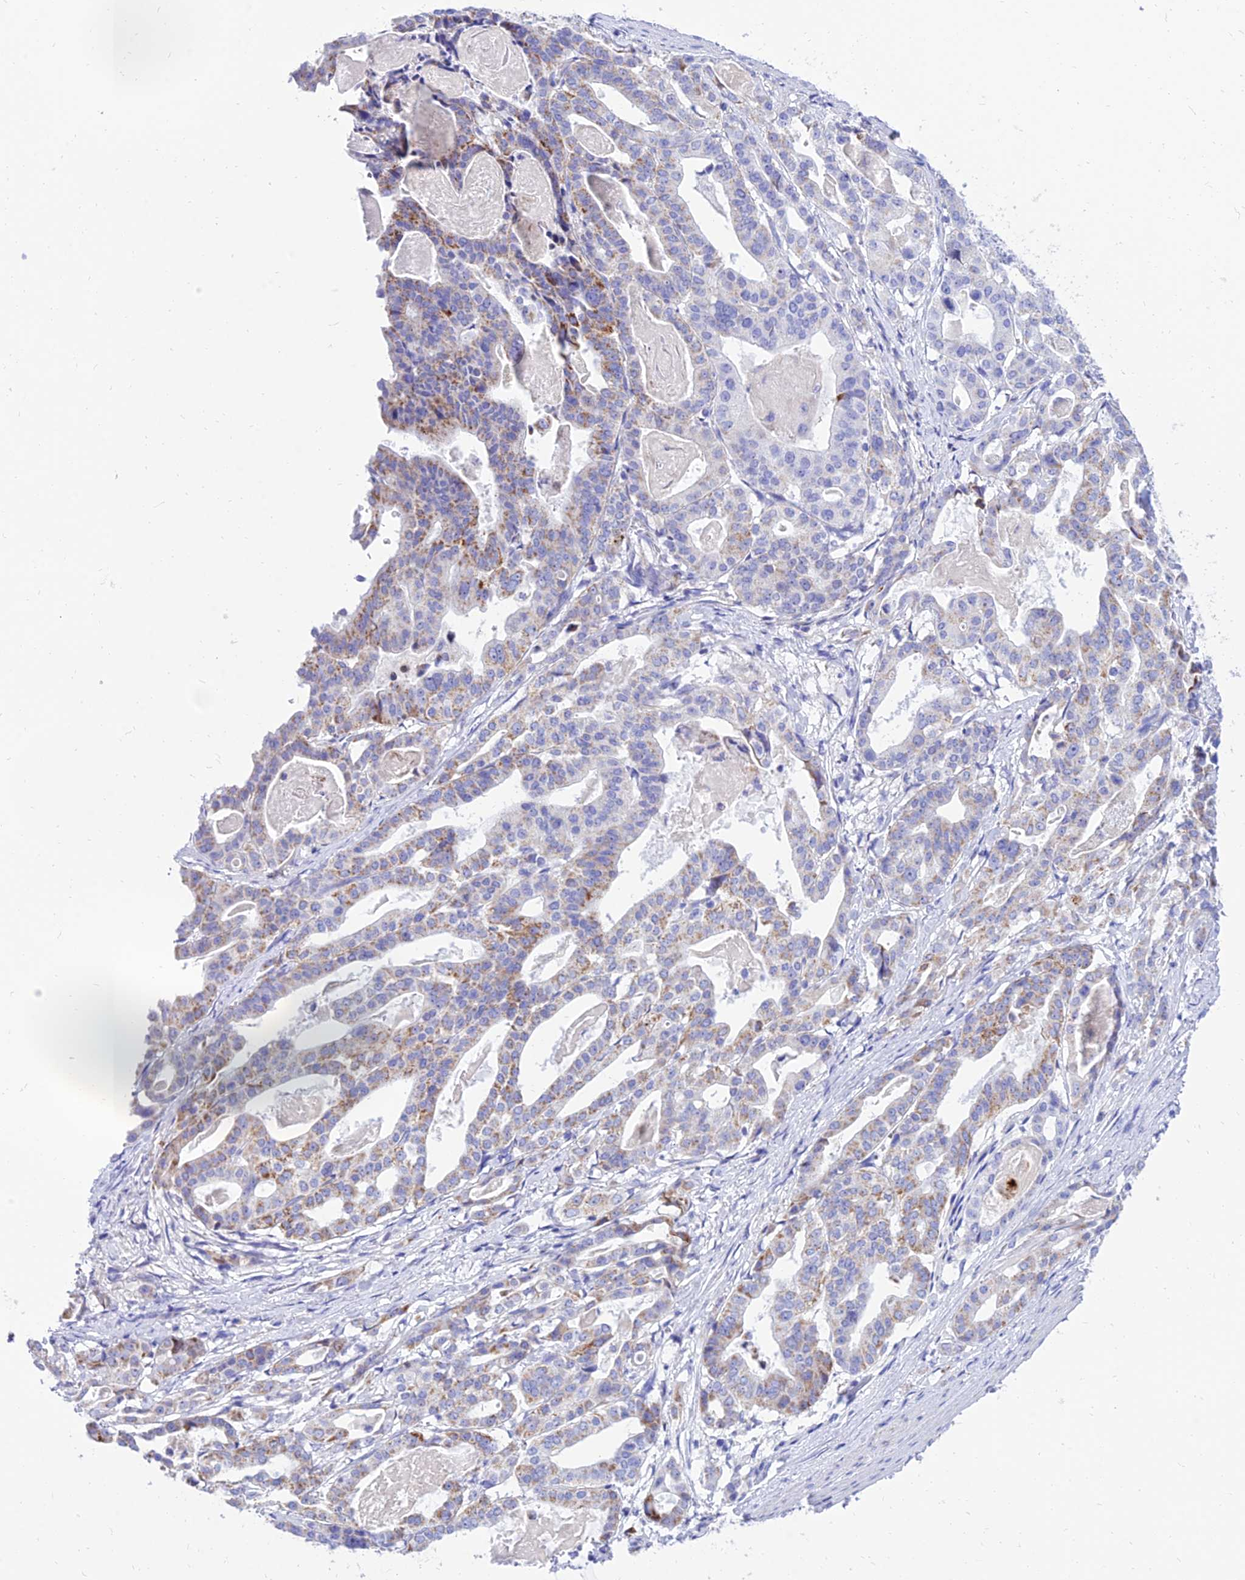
{"staining": {"intensity": "moderate", "quantity": "<25%", "location": "cytoplasmic/membranous"}, "tissue": "stomach cancer", "cell_type": "Tumor cells", "image_type": "cancer", "snomed": [{"axis": "morphology", "description": "Adenocarcinoma, NOS"}, {"axis": "topography", "description": "Stomach"}], "caption": "Approximately <25% of tumor cells in human stomach cancer (adenocarcinoma) exhibit moderate cytoplasmic/membranous protein expression as visualized by brown immunohistochemical staining.", "gene": "PKN3", "patient": {"sex": "male", "age": 48}}